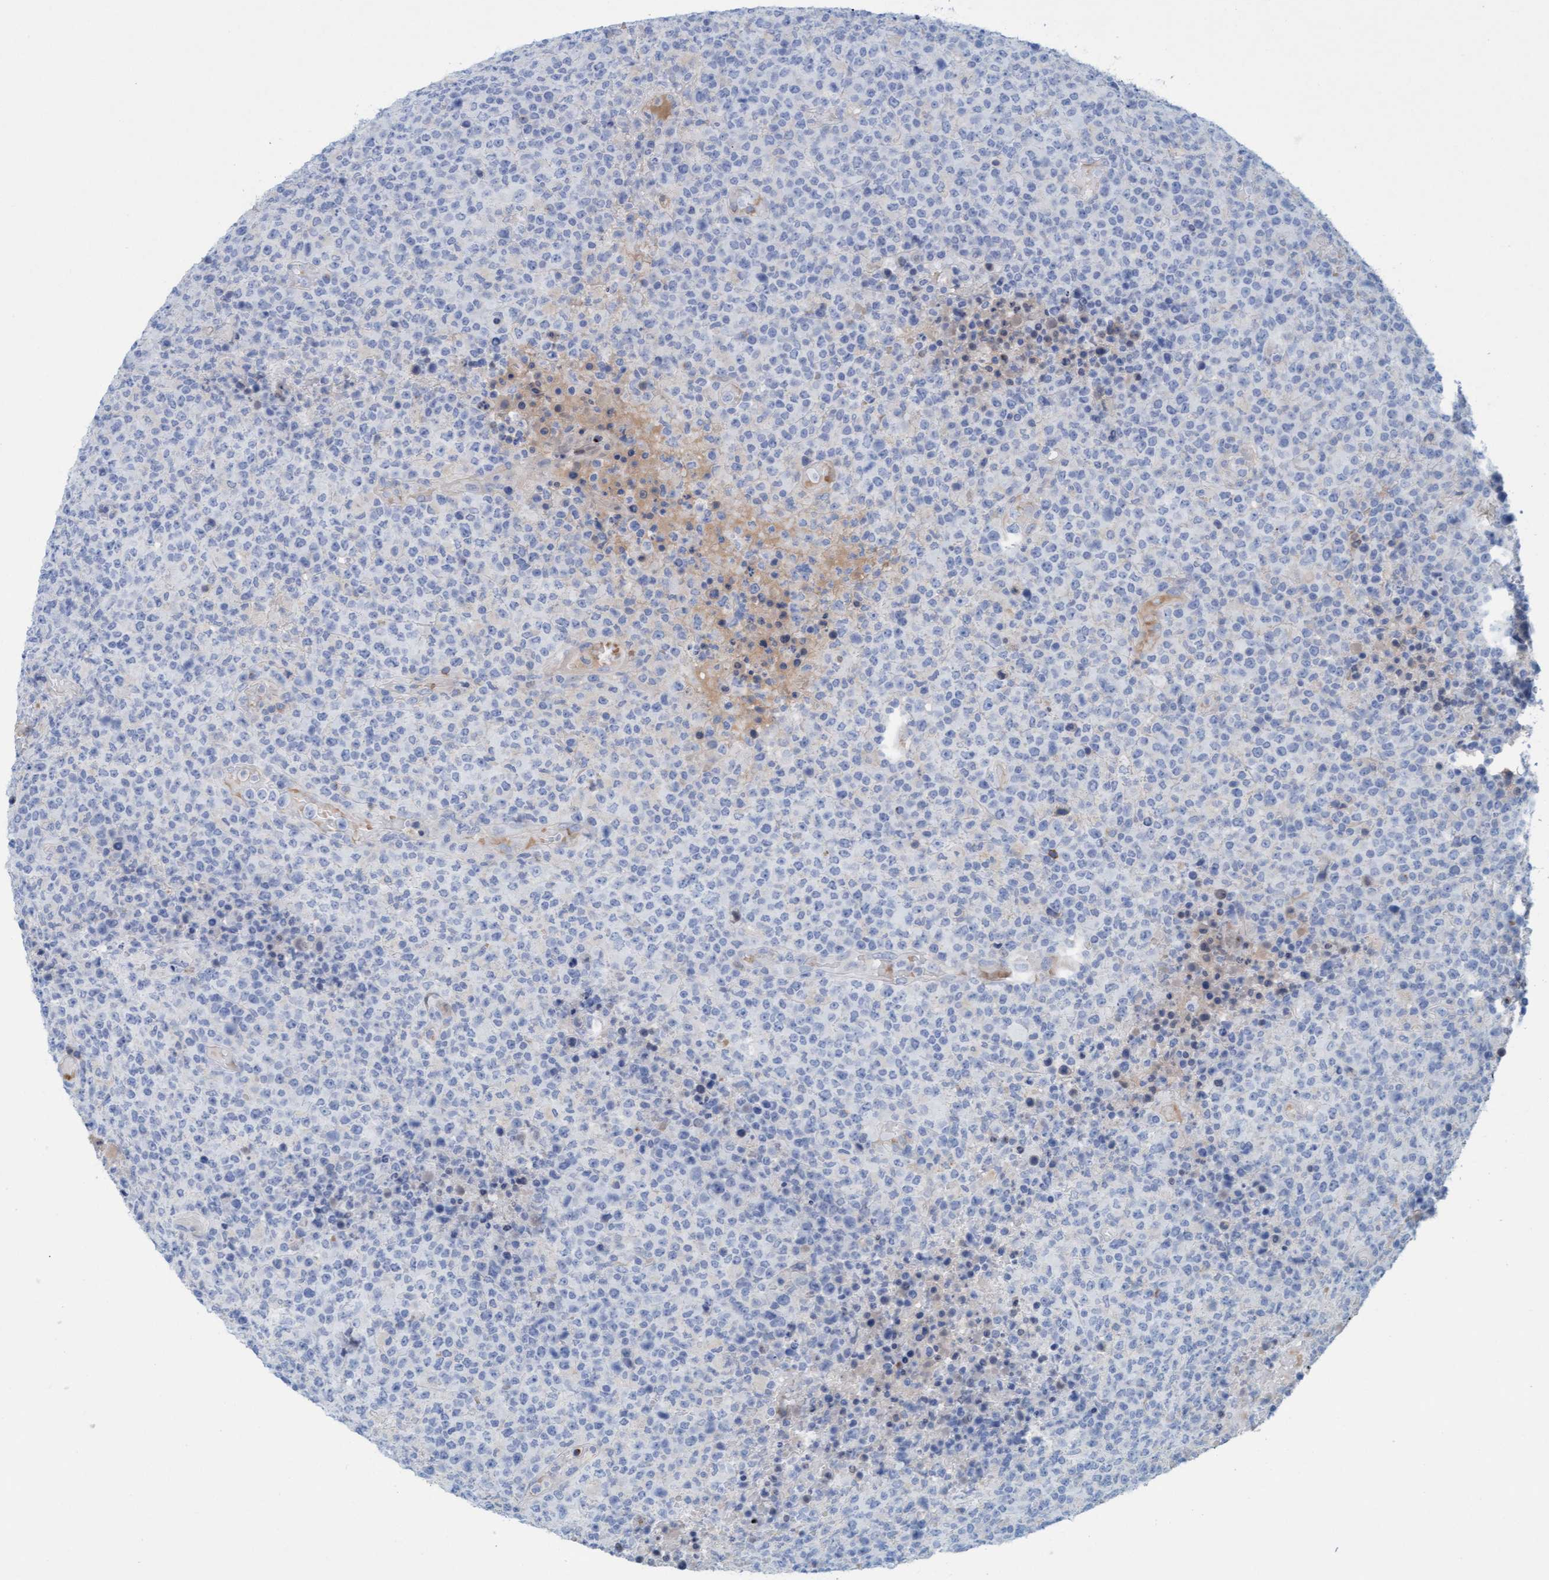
{"staining": {"intensity": "negative", "quantity": "none", "location": "none"}, "tissue": "lymphoma", "cell_type": "Tumor cells", "image_type": "cancer", "snomed": [{"axis": "morphology", "description": "Malignant lymphoma, non-Hodgkin's type, High grade"}, {"axis": "topography", "description": "Lymph node"}], "caption": "Human high-grade malignant lymphoma, non-Hodgkin's type stained for a protein using immunohistochemistry demonstrates no staining in tumor cells.", "gene": "SIGIRR", "patient": {"sex": "male", "age": 13}}